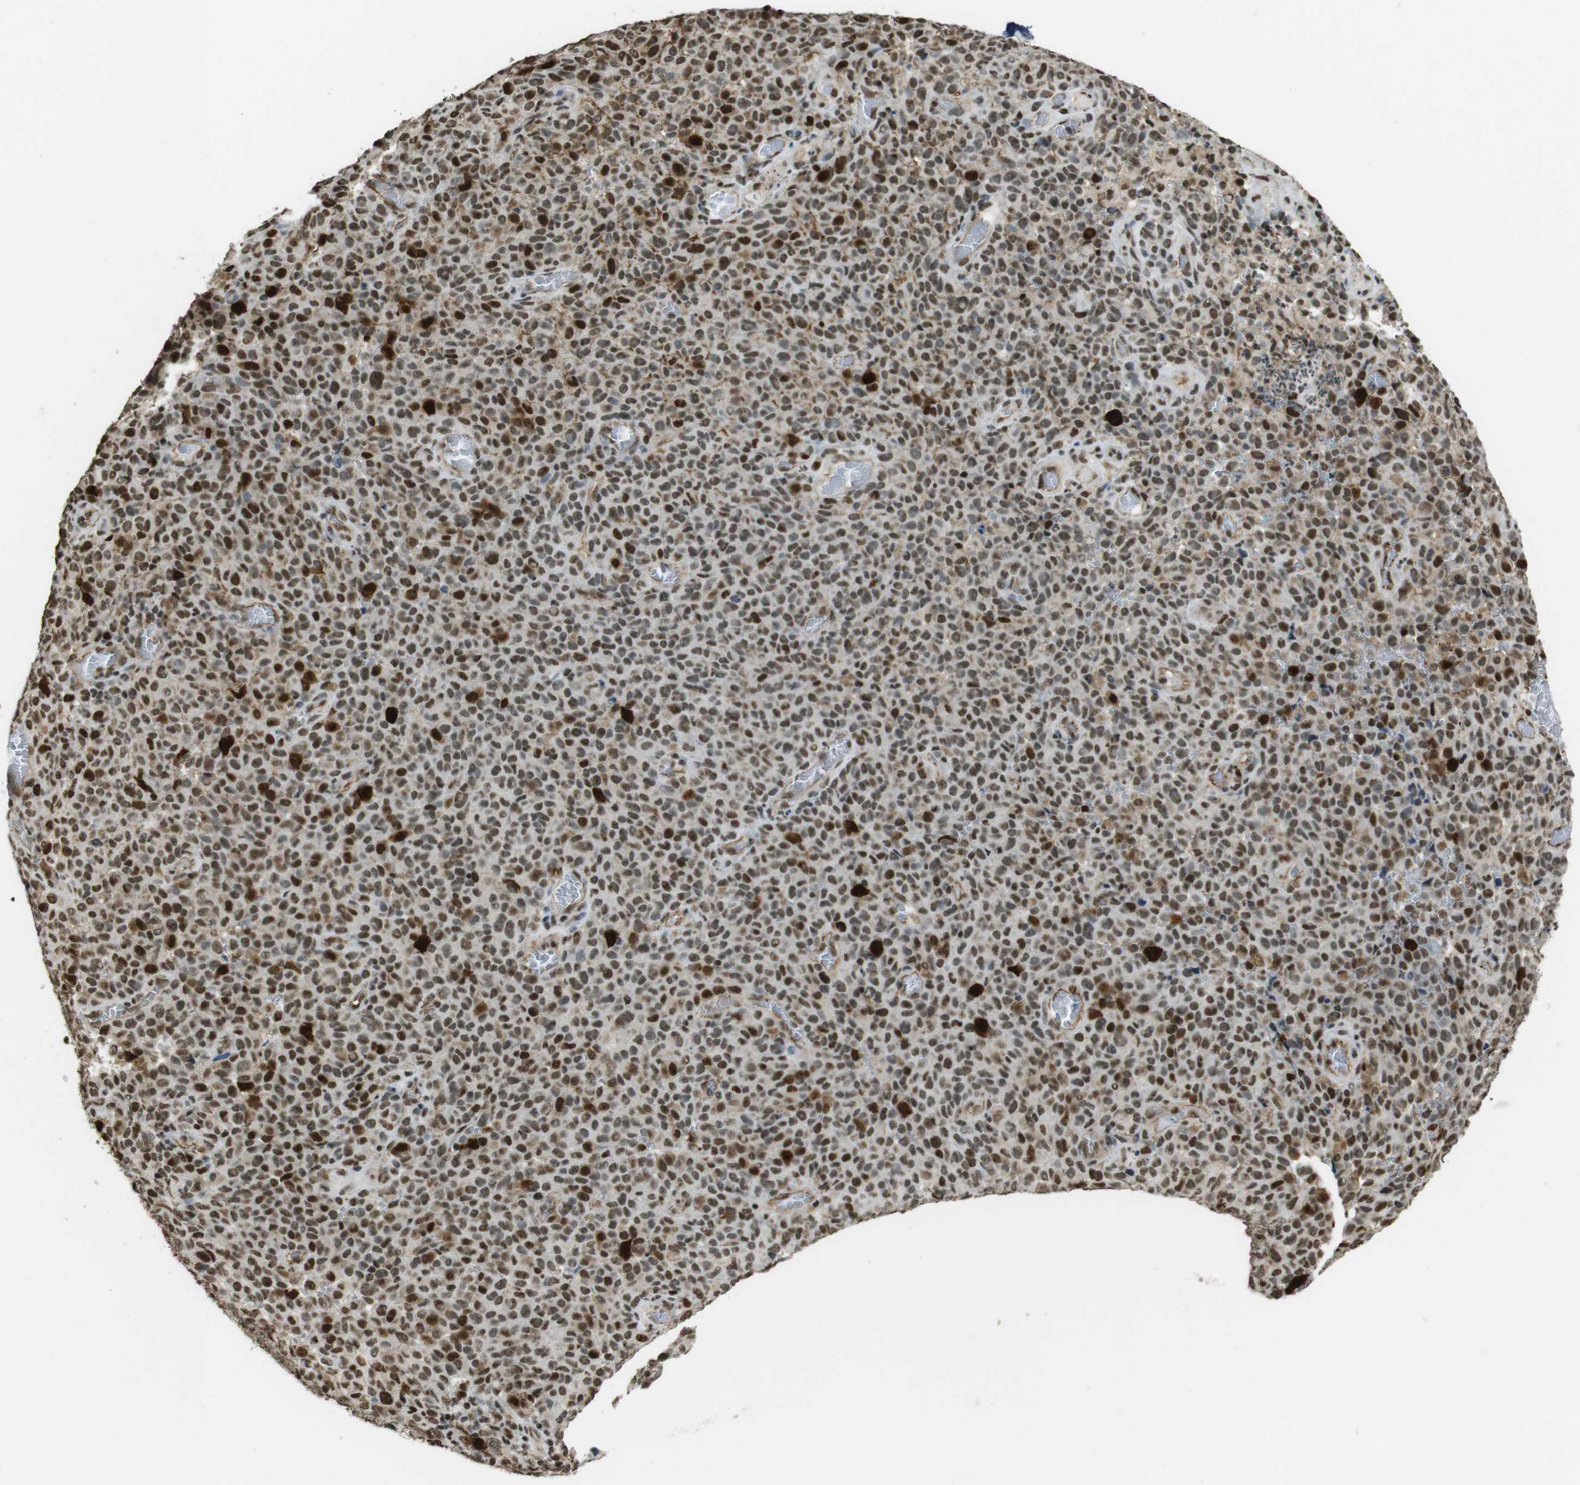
{"staining": {"intensity": "moderate", "quantity": ">75%", "location": "cytoplasmic/membranous,nuclear"}, "tissue": "melanoma", "cell_type": "Tumor cells", "image_type": "cancer", "snomed": [{"axis": "morphology", "description": "Malignant melanoma, NOS"}, {"axis": "topography", "description": "Skin"}], "caption": "Immunohistochemical staining of human melanoma displays medium levels of moderate cytoplasmic/membranous and nuclear expression in about >75% of tumor cells. The staining is performed using DAB brown chromogen to label protein expression. The nuclei are counter-stained blue using hematoxylin.", "gene": "CSNK2B", "patient": {"sex": "female", "age": 82}}